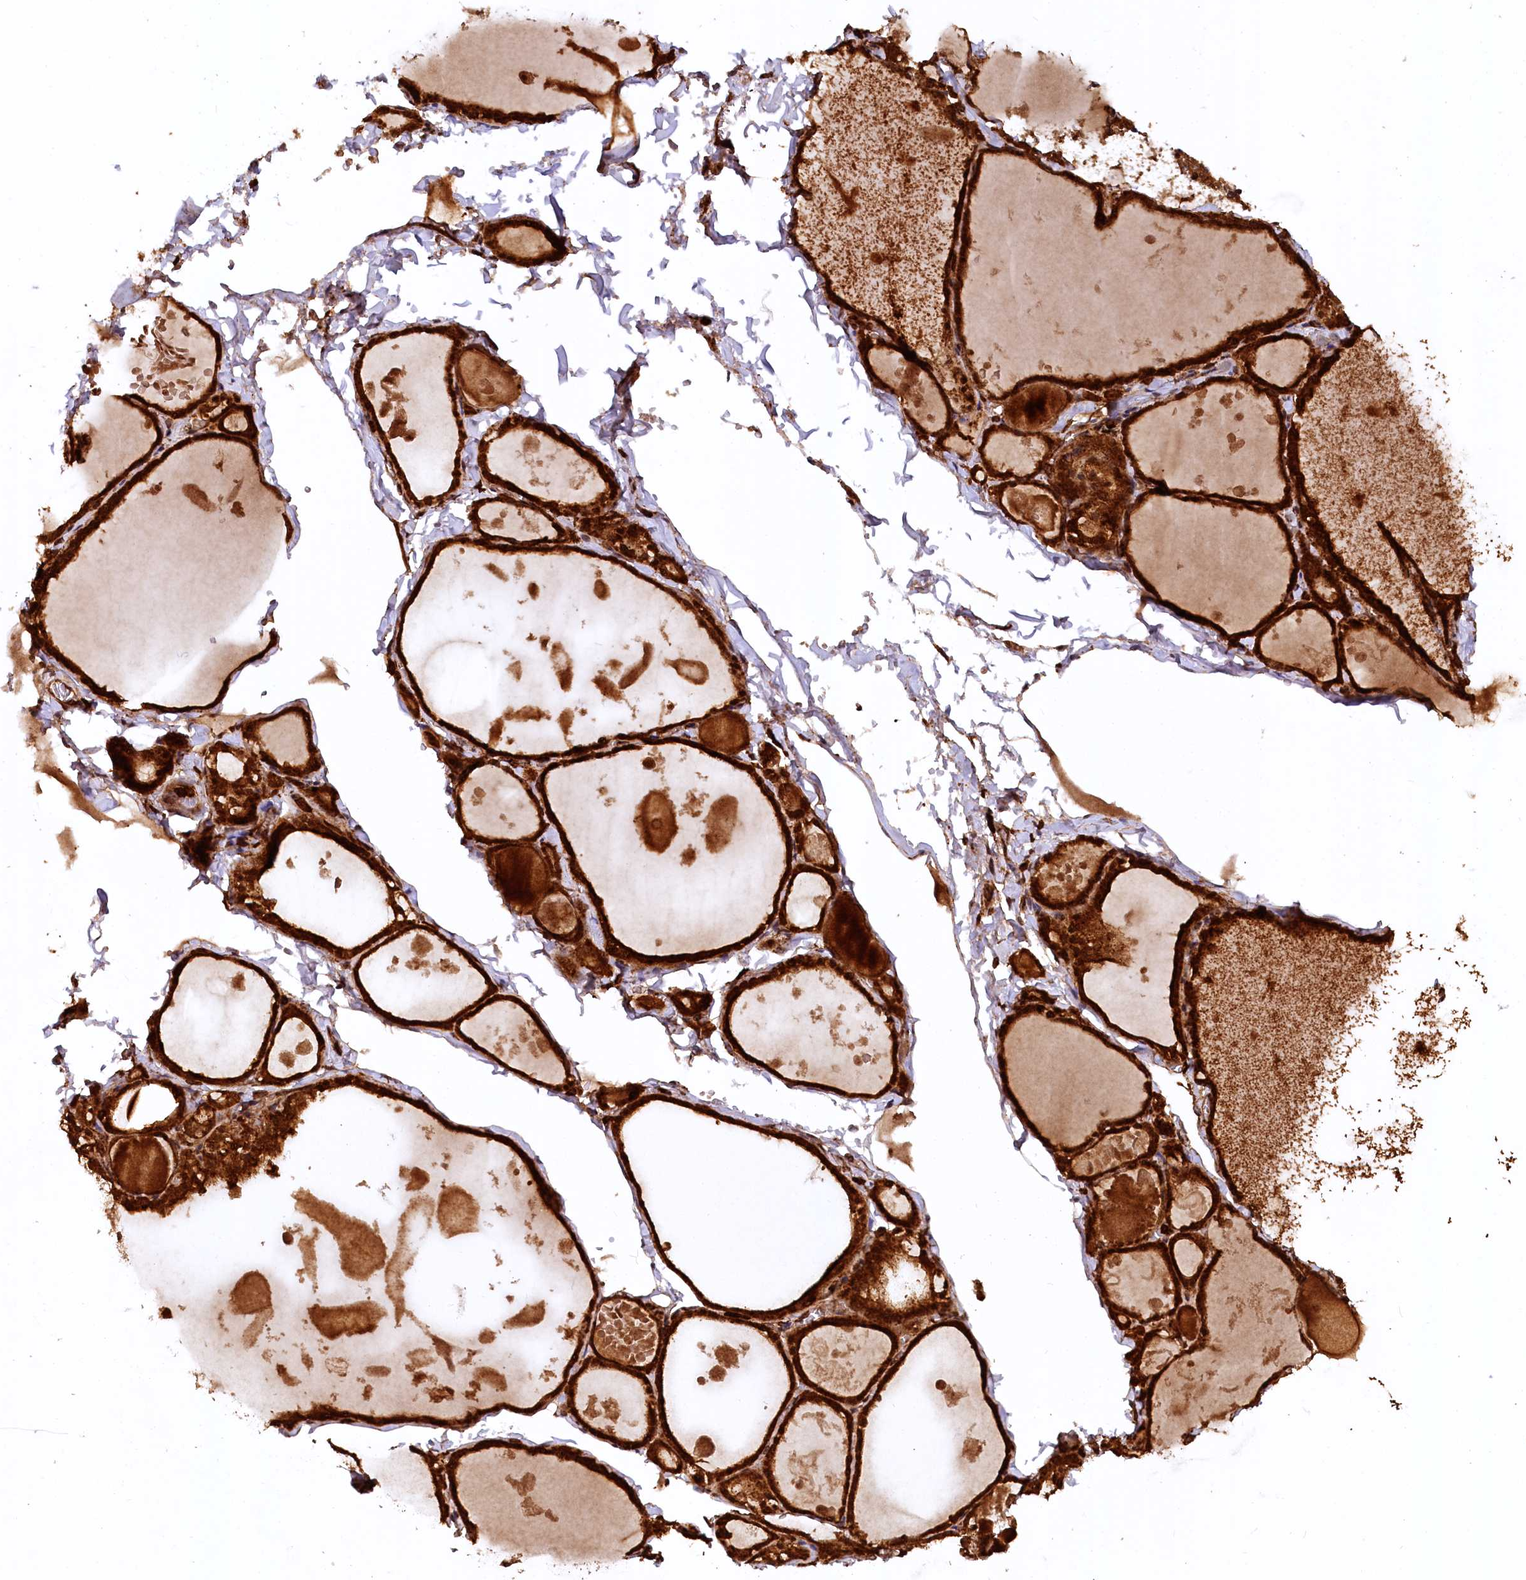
{"staining": {"intensity": "strong", "quantity": ">75%", "location": "cytoplasmic/membranous"}, "tissue": "thyroid gland", "cell_type": "Glandular cells", "image_type": "normal", "snomed": [{"axis": "morphology", "description": "Normal tissue, NOS"}, {"axis": "topography", "description": "Thyroid gland"}], "caption": "The image displays a brown stain indicating the presence of a protein in the cytoplasmic/membranous of glandular cells in thyroid gland. The staining was performed using DAB (3,3'-diaminobenzidine), with brown indicating positive protein expression. Nuclei are stained blue with hematoxylin.", "gene": "STUB1", "patient": {"sex": "male", "age": 56}}